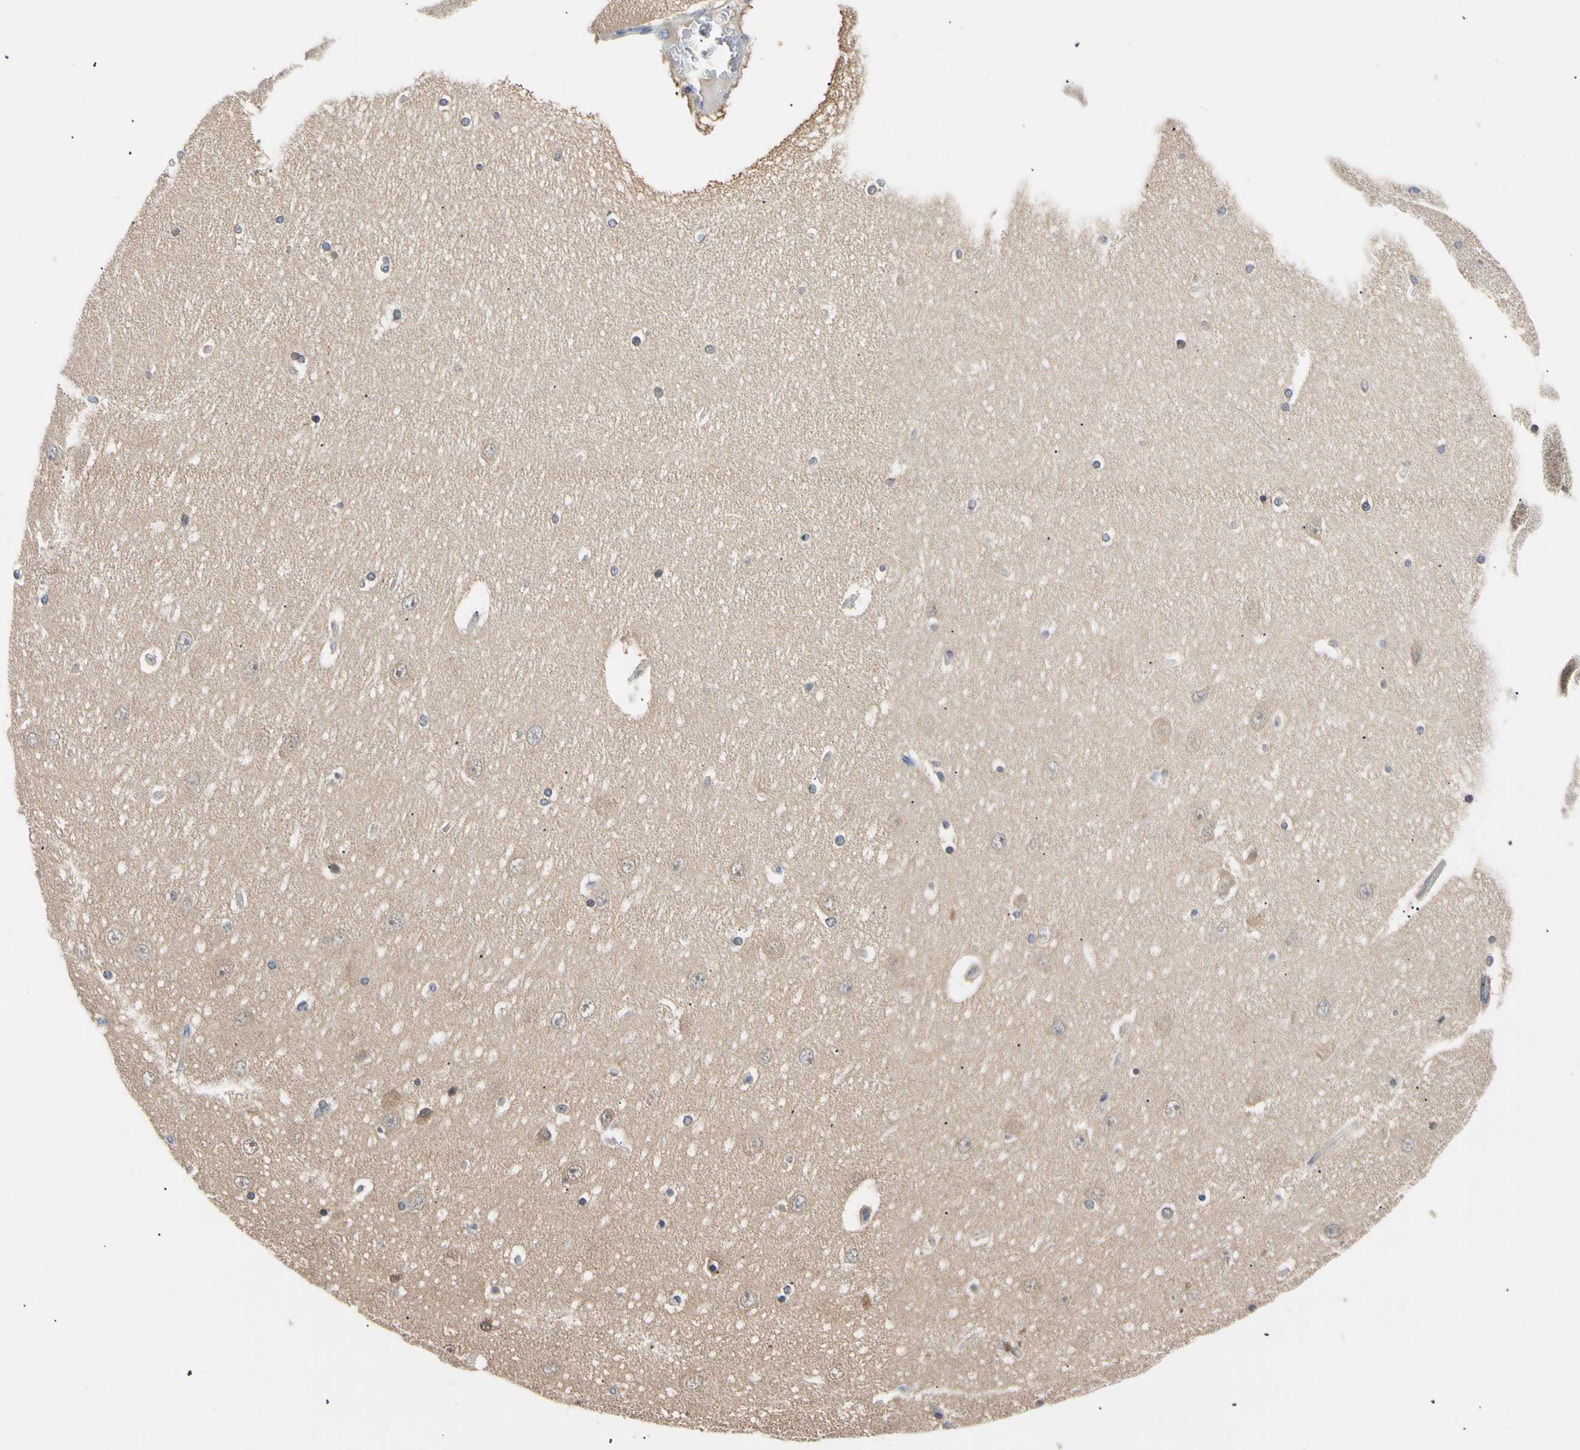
{"staining": {"intensity": "weak", "quantity": "<25%", "location": "cytoplasmic/membranous"}, "tissue": "hippocampus", "cell_type": "Glial cells", "image_type": "normal", "snomed": [{"axis": "morphology", "description": "Normal tissue, NOS"}, {"axis": "topography", "description": "Hippocampus"}], "caption": "This histopathology image is of benign hippocampus stained with immunohistochemistry (IHC) to label a protein in brown with the nuclei are counter-stained blue. There is no staining in glial cells.", "gene": "SEC23B", "patient": {"sex": "female", "age": 54}}